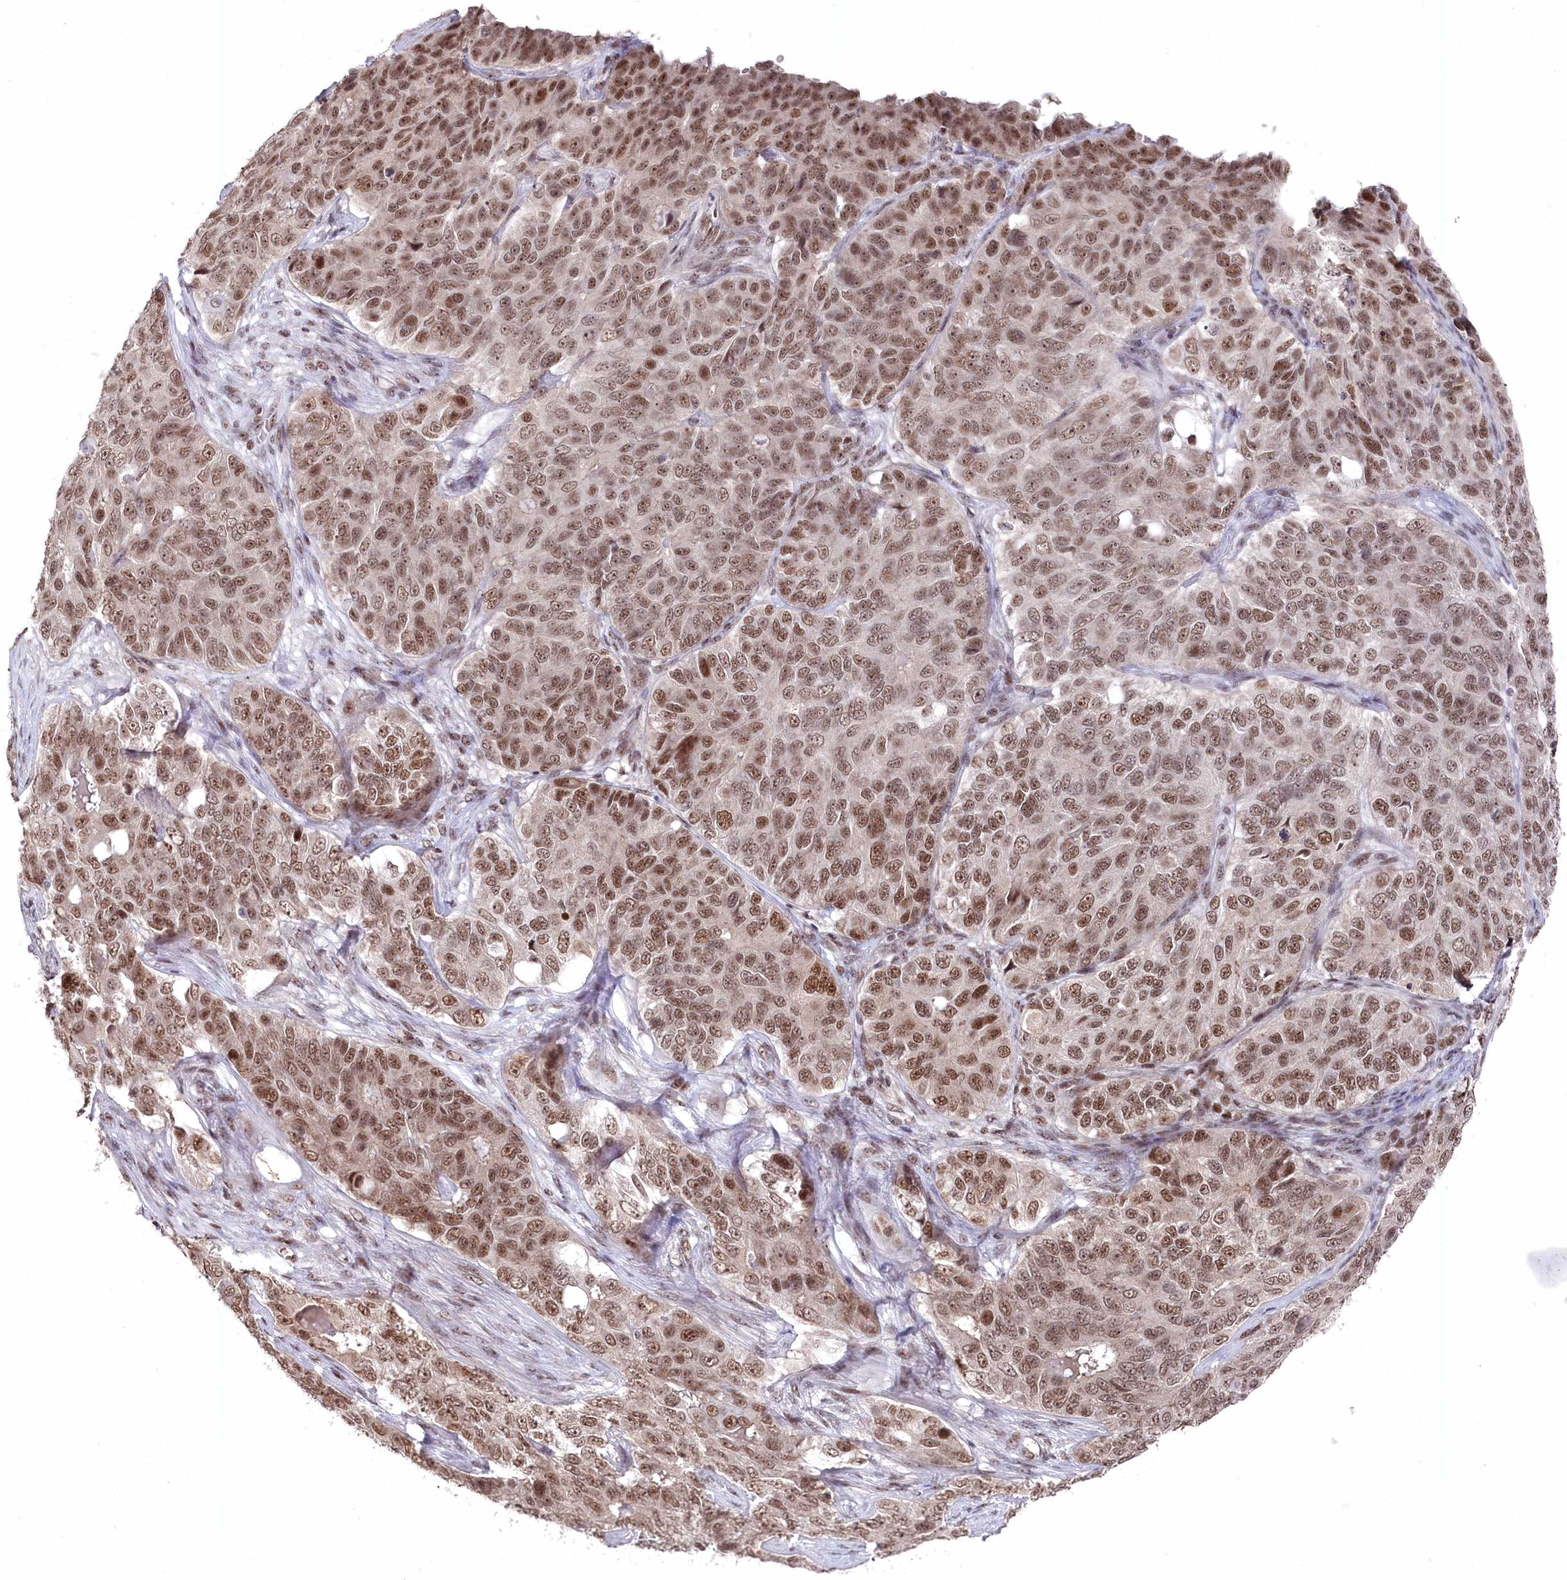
{"staining": {"intensity": "moderate", "quantity": ">75%", "location": "nuclear"}, "tissue": "ovarian cancer", "cell_type": "Tumor cells", "image_type": "cancer", "snomed": [{"axis": "morphology", "description": "Carcinoma, endometroid"}, {"axis": "topography", "description": "Ovary"}], "caption": "High-magnification brightfield microscopy of ovarian cancer stained with DAB (brown) and counterstained with hematoxylin (blue). tumor cells exhibit moderate nuclear expression is appreciated in approximately>75% of cells.", "gene": "POLR2H", "patient": {"sex": "female", "age": 51}}